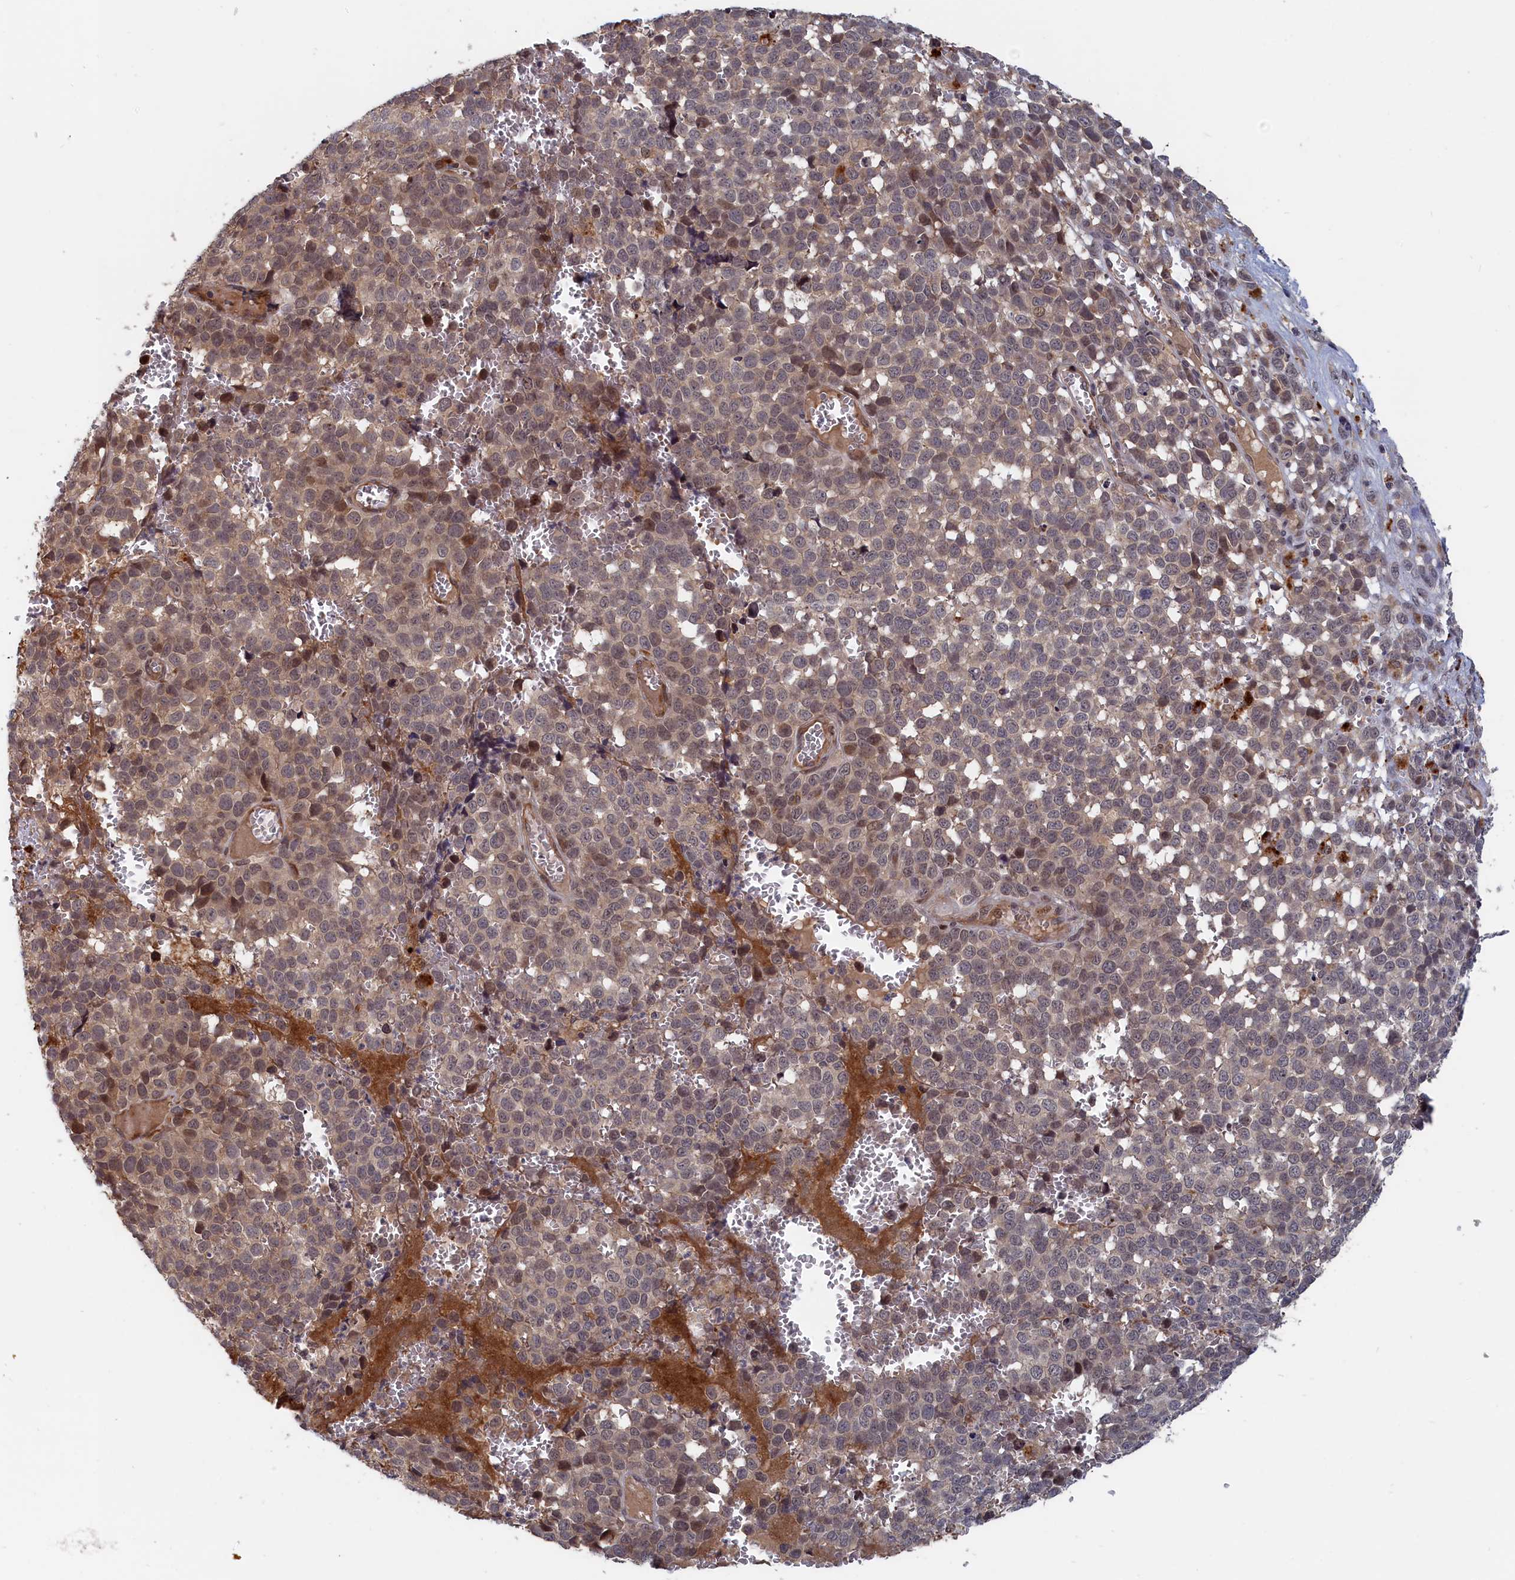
{"staining": {"intensity": "weak", "quantity": "<25%", "location": "cytoplasmic/membranous"}, "tissue": "melanoma", "cell_type": "Tumor cells", "image_type": "cancer", "snomed": [{"axis": "morphology", "description": "Malignant melanoma, NOS"}, {"axis": "topography", "description": "Nose, NOS"}], "caption": "This is a histopathology image of IHC staining of malignant melanoma, which shows no expression in tumor cells. (DAB immunohistochemistry with hematoxylin counter stain).", "gene": "TRAPPC2L", "patient": {"sex": "female", "age": 48}}